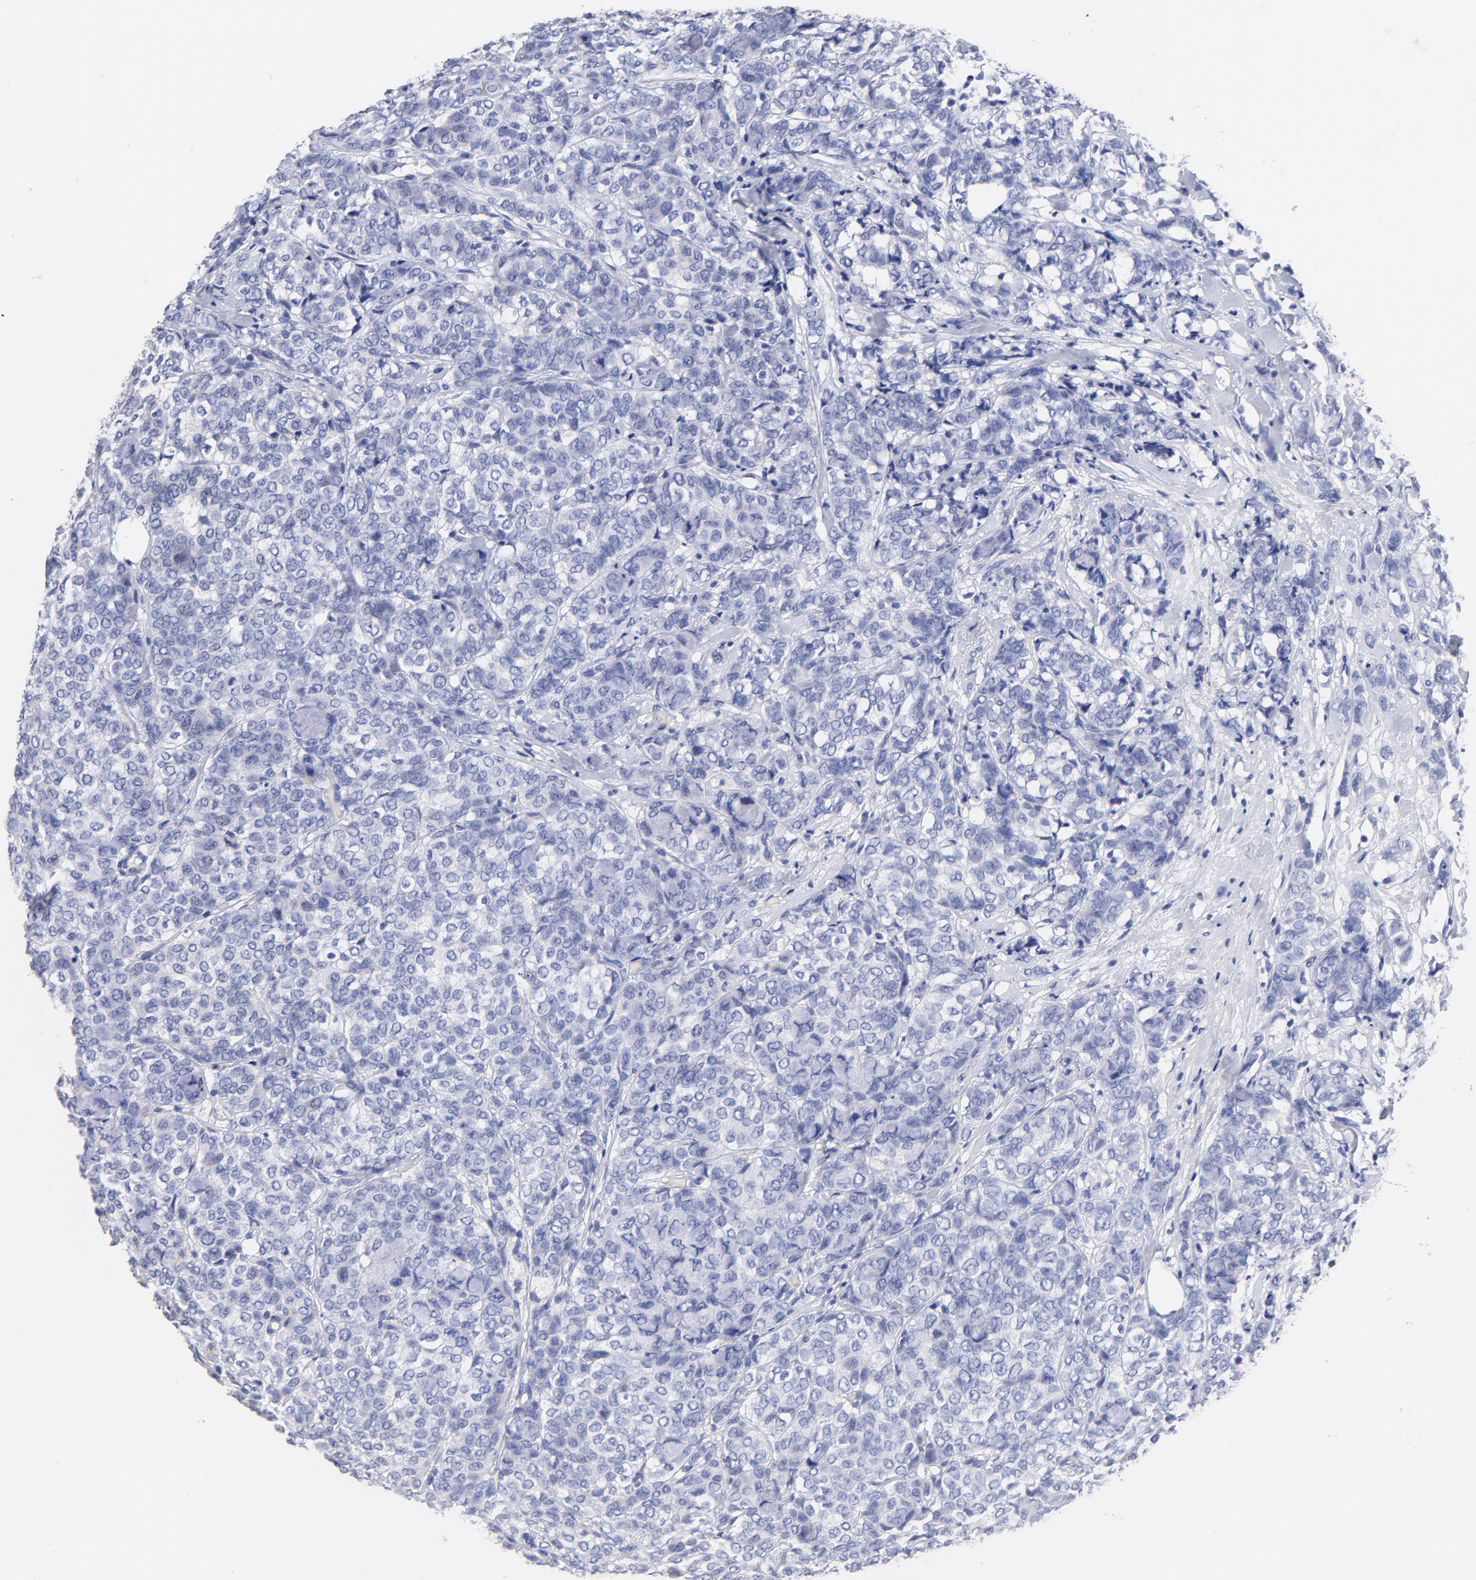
{"staining": {"intensity": "negative", "quantity": "none", "location": "none"}, "tissue": "breast cancer", "cell_type": "Tumor cells", "image_type": "cancer", "snomed": [{"axis": "morphology", "description": "Lobular carcinoma"}, {"axis": "topography", "description": "Breast"}], "caption": "DAB (3,3'-diaminobenzidine) immunohistochemical staining of lobular carcinoma (breast) demonstrates no significant positivity in tumor cells.", "gene": "LAX1", "patient": {"sex": "female", "age": 60}}